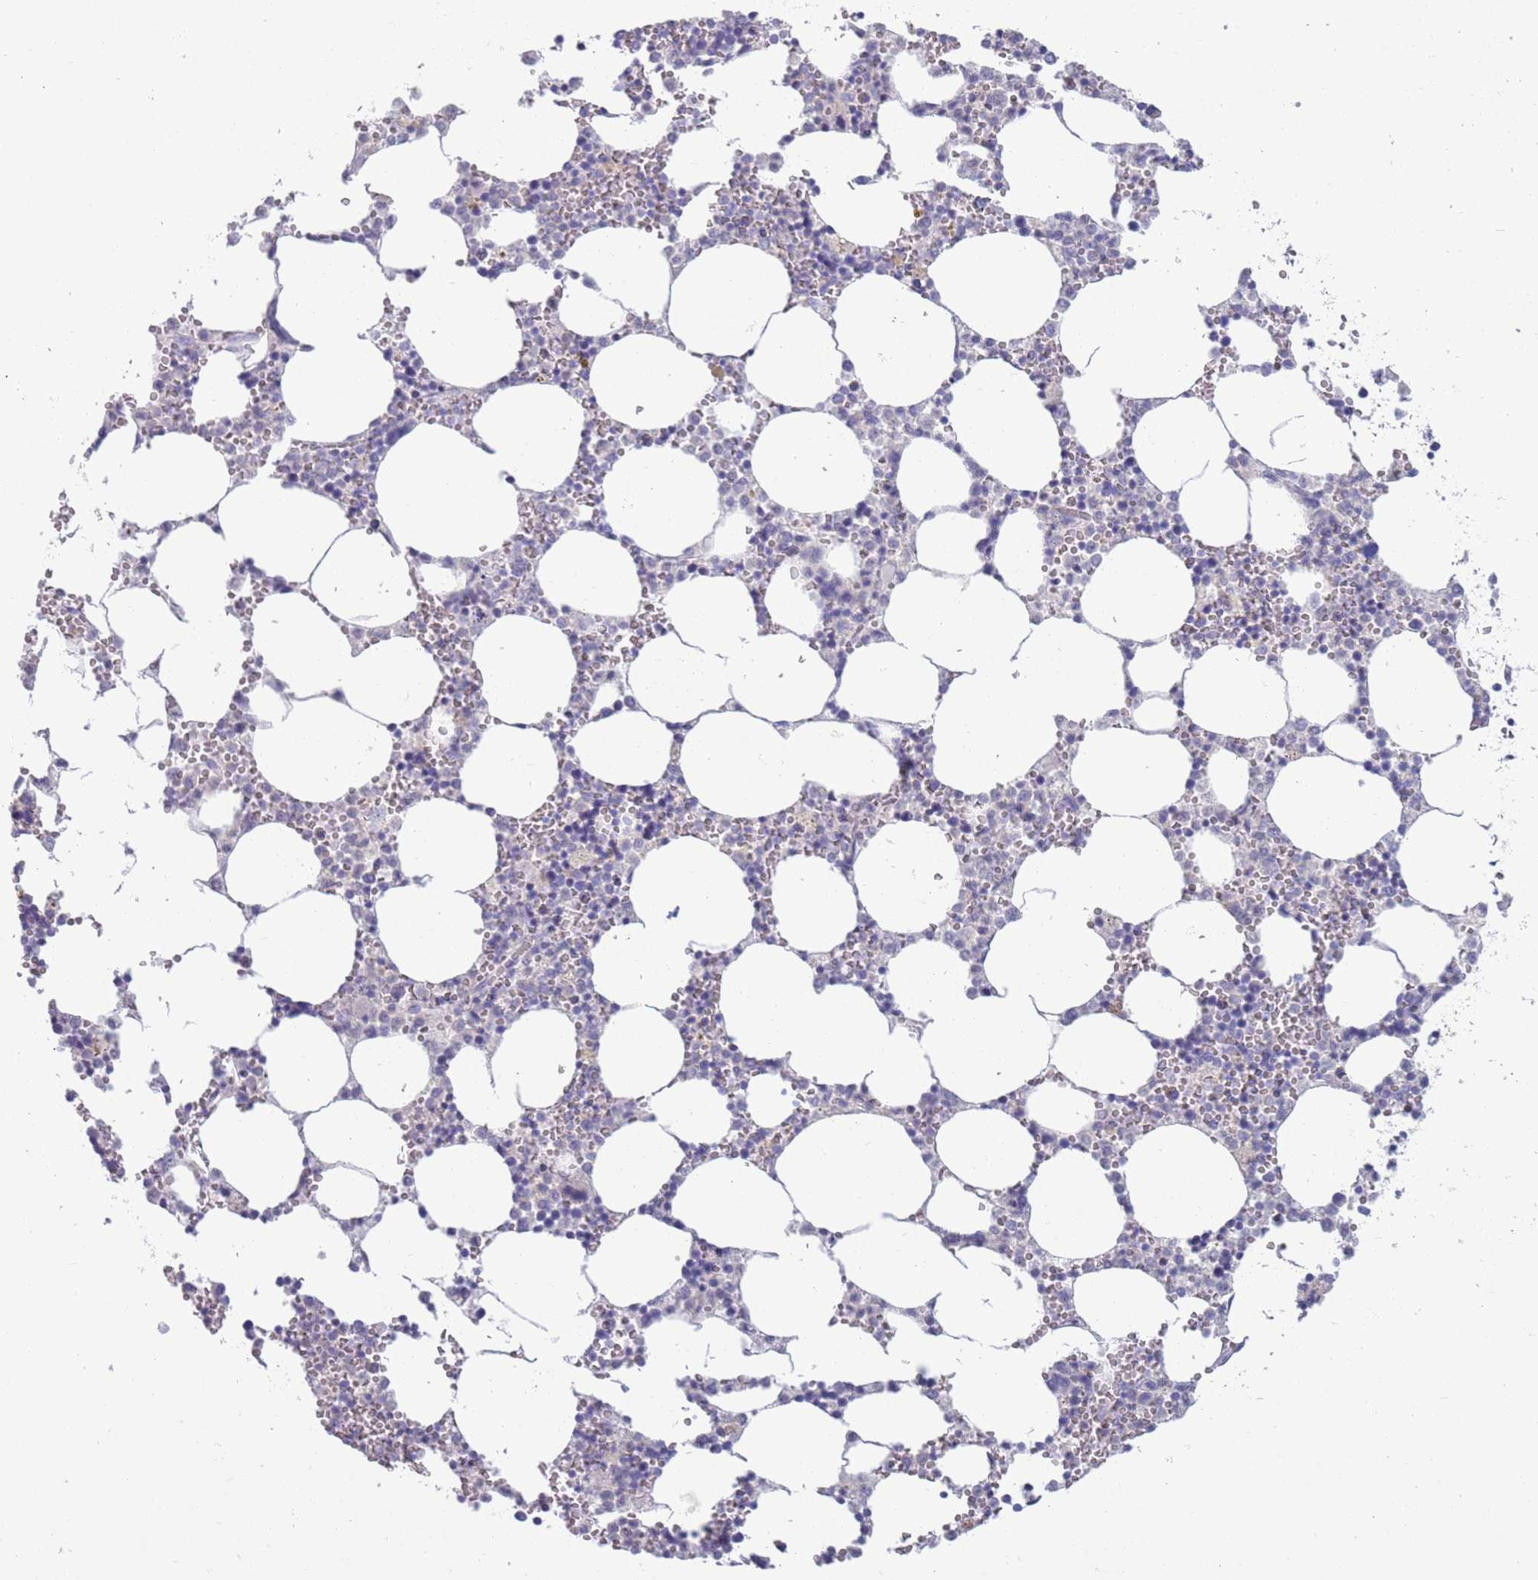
{"staining": {"intensity": "negative", "quantity": "none", "location": "none"}, "tissue": "bone marrow", "cell_type": "Hematopoietic cells", "image_type": "normal", "snomed": [{"axis": "morphology", "description": "Normal tissue, NOS"}, {"axis": "topography", "description": "Bone marrow"}], "caption": "Bone marrow stained for a protein using IHC shows no staining hematopoietic cells.", "gene": "ACSBG1", "patient": {"sex": "female", "age": 64}}